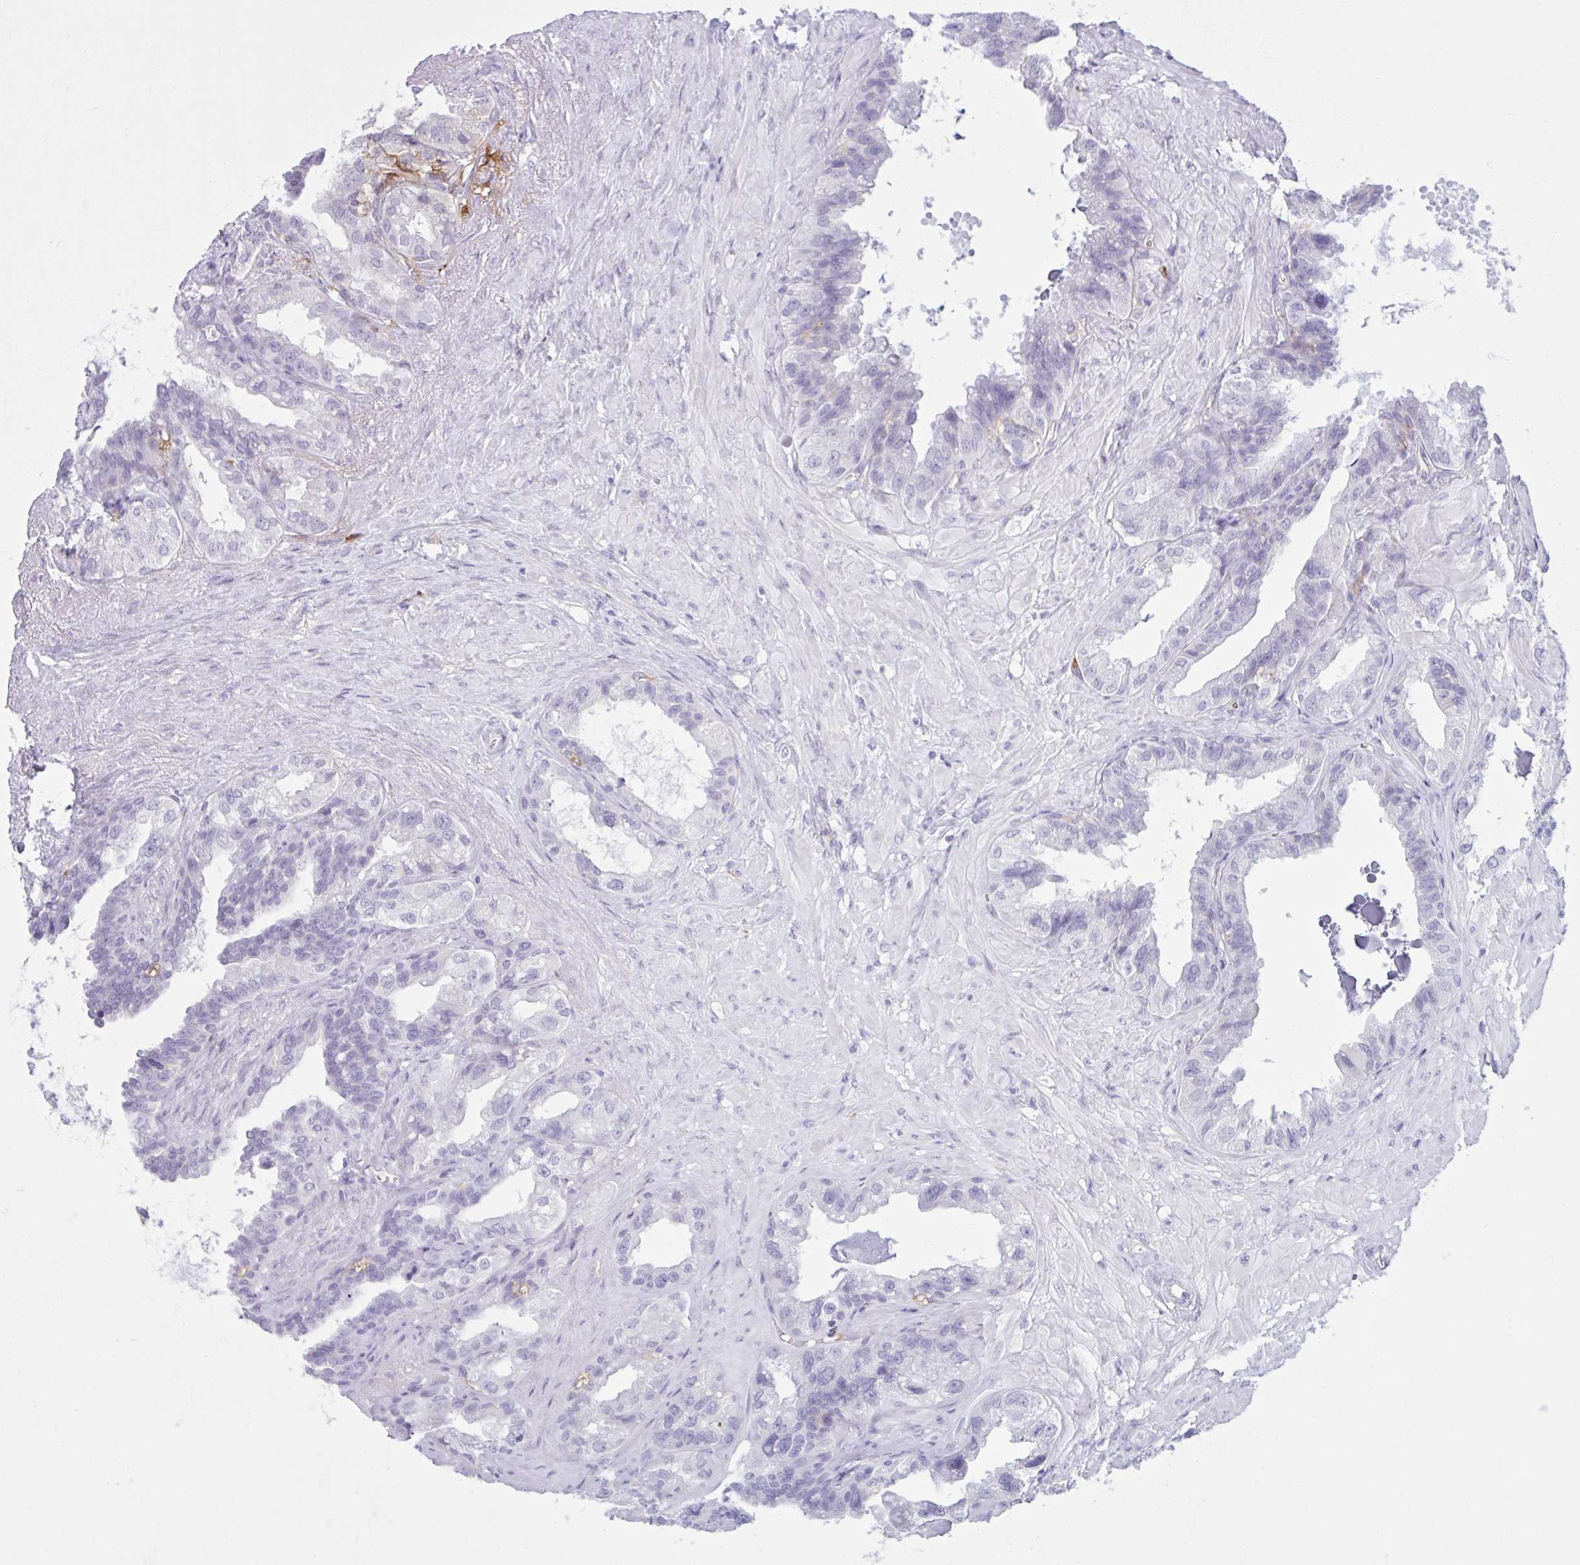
{"staining": {"intensity": "negative", "quantity": "none", "location": "none"}, "tissue": "seminal vesicle", "cell_type": "Glandular cells", "image_type": "normal", "snomed": [{"axis": "morphology", "description": "Normal tissue, NOS"}, {"axis": "topography", "description": "Seminal veicle"}, {"axis": "topography", "description": "Peripheral nerve tissue"}], "caption": "IHC photomicrograph of unremarkable seminal vesicle: seminal vesicle stained with DAB shows no significant protein staining in glandular cells.", "gene": "CEP120", "patient": {"sex": "male", "age": 76}}